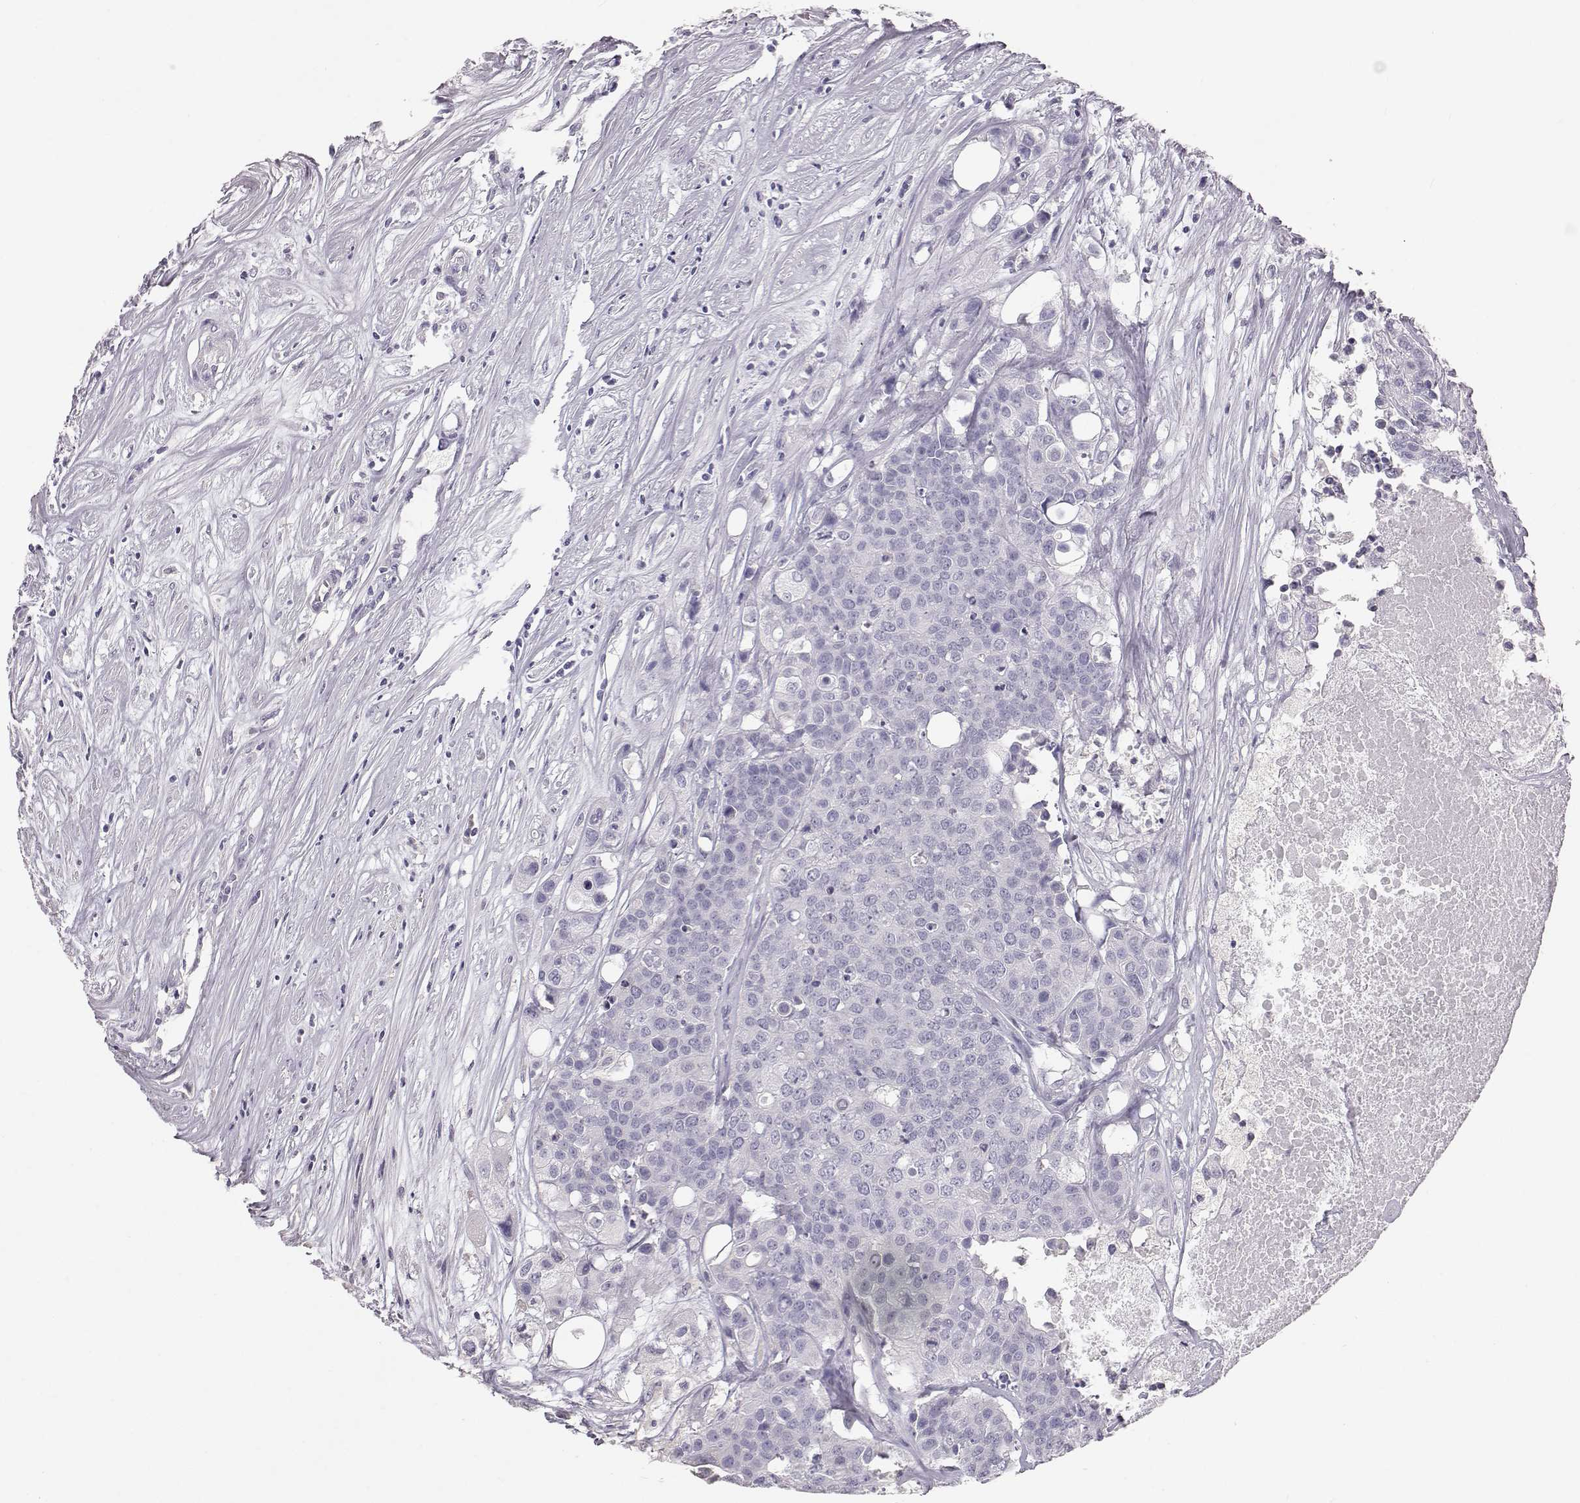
{"staining": {"intensity": "negative", "quantity": "none", "location": "none"}, "tissue": "carcinoid", "cell_type": "Tumor cells", "image_type": "cancer", "snomed": [{"axis": "morphology", "description": "Carcinoid, malignant, NOS"}, {"axis": "topography", "description": "Colon"}], "caption": "Carcinoid was stained to show a protein in brown. There is no significant expression in tumor cells.", "gene": "KRT33A", "patient": {"sex": "male", "age": 81}}